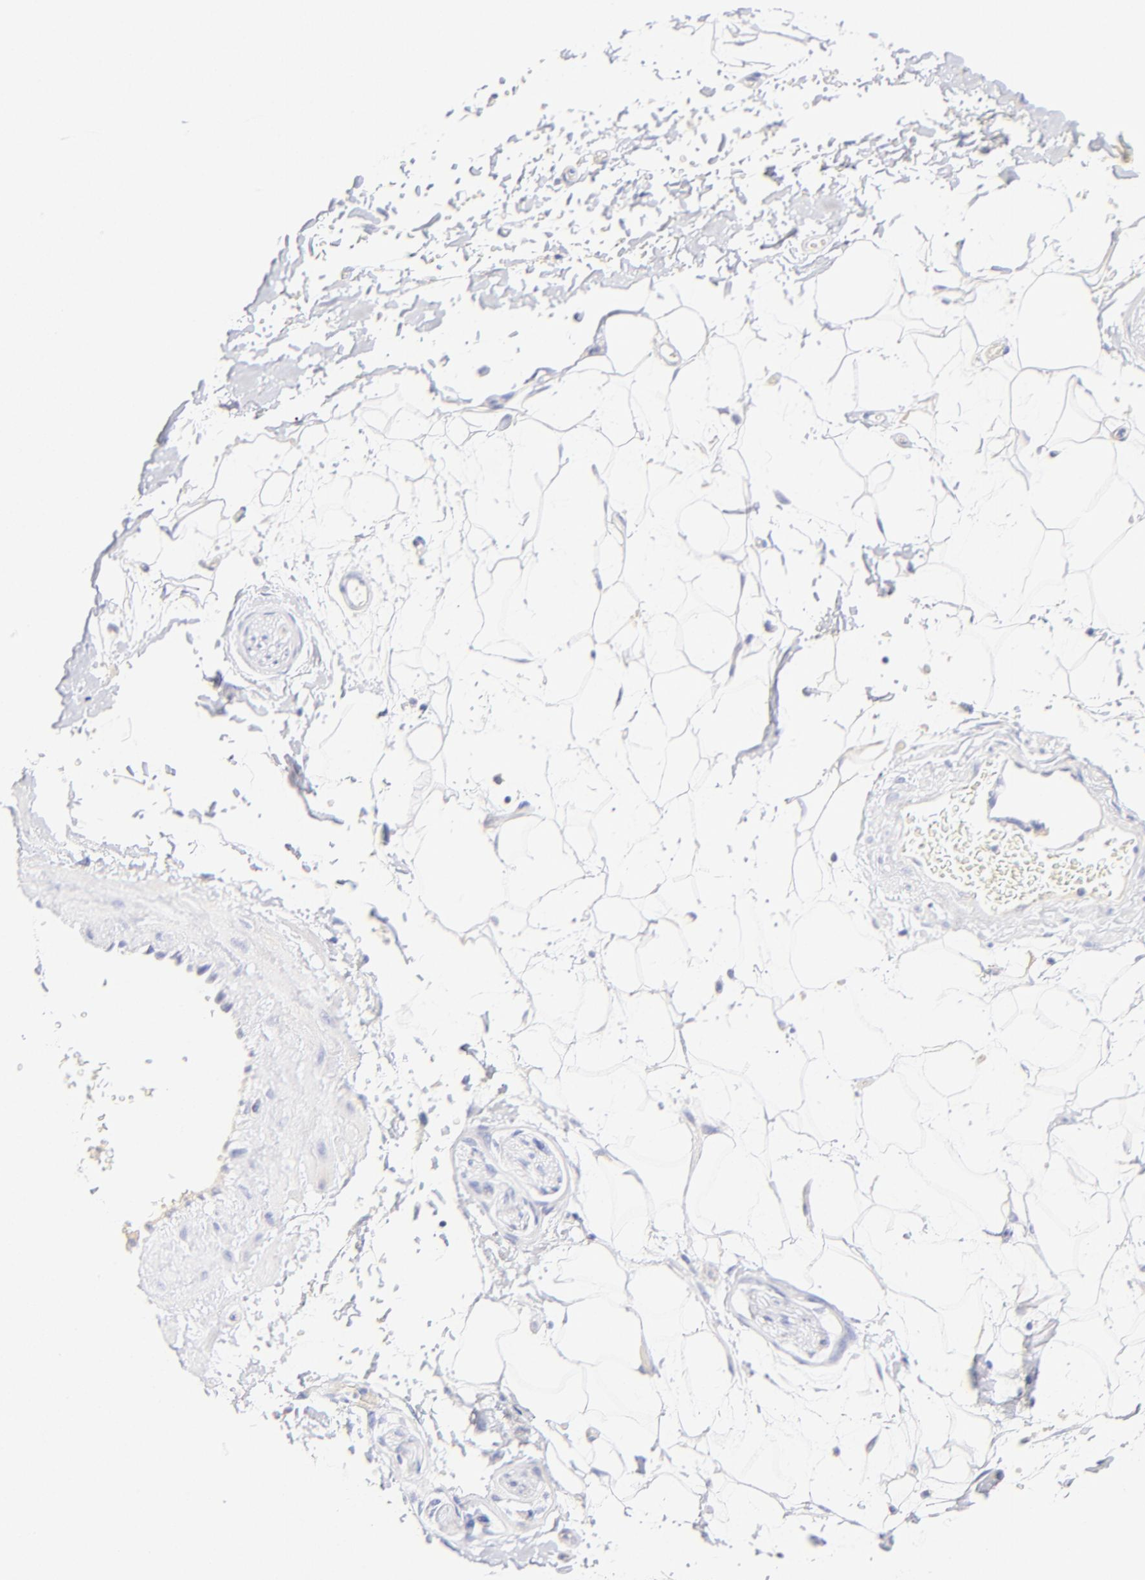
{"staining": {"intensity": "negative", "quantity": "none", "location": "none"}, "tissue": "adipose tissue", "cell_type": "Adipocytes", "image_type": "normal", "snomed": [{"axis": "morphology", "description": "Normal tissue, NOS"}, {"axis": "topography", "description": "Soft tissue"}], "caption": "An image of adipose tissue stained for a protein demonstrates no brown staining in adipocytes. (DAB (3,3'-diaminobenzidine) IHC with hematoxylin counter stain).", "gene": "ASB9", "patient": {"sex": "male", "age": 72}}